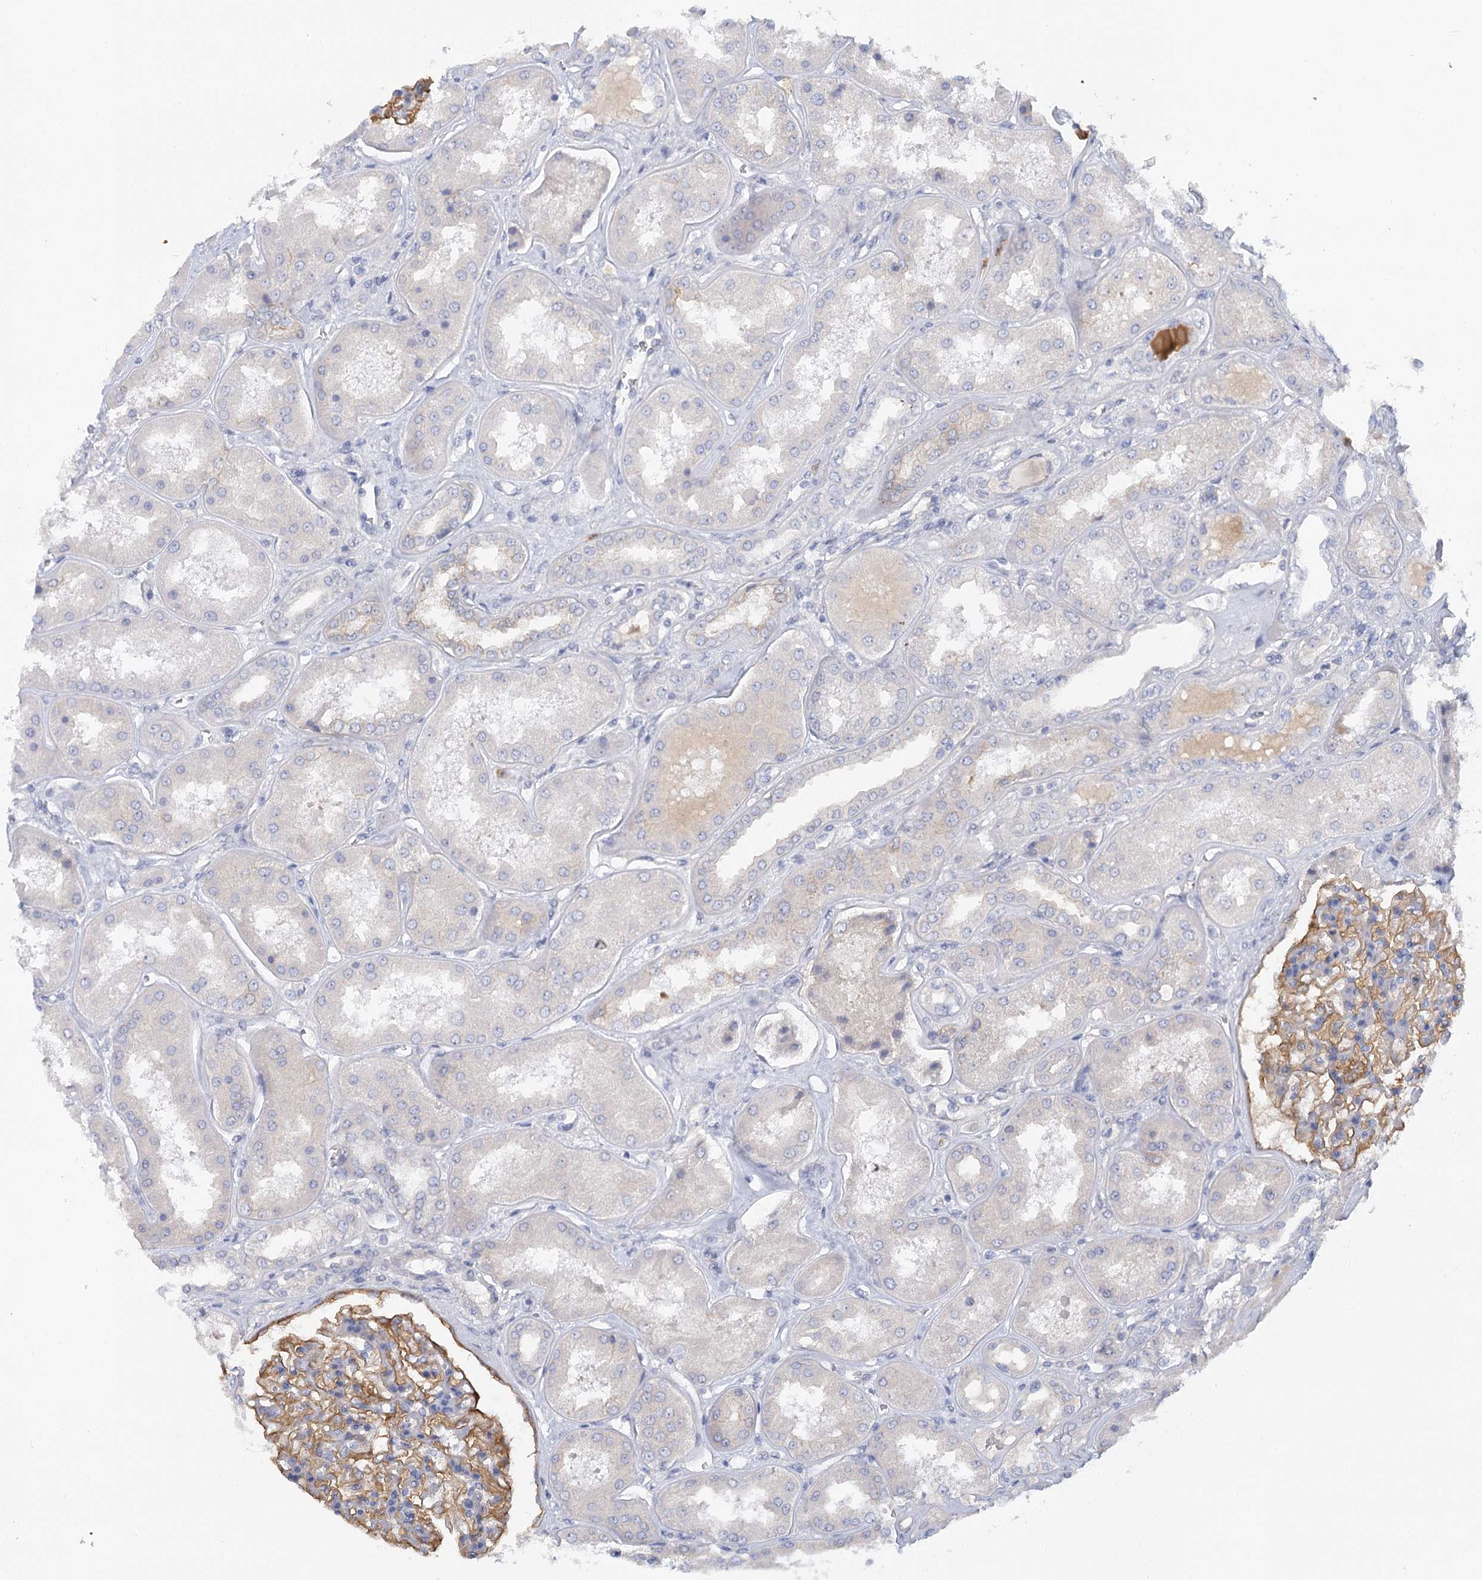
{"staining": {"intensity": "strong", "quantity": "25%-75%", "location": "cytoplasmic/membranous"}, "tissue": "kidney", "cell_type": "Cells in glomeruli", "image_type": "normal", "snomed": [{"axis": "morphology", "description": "Normal tissue, NOS"}, {"axis": "topography", "description": "Kidney"}], "caption": "Immunohistochemical staining of normal human kidney exhibits strong cytoplasmic/membranous protein expression in approximately 25%-75% of cells in glomeruli. (Stains: DAB (3,3'-diaminobenzidine) in brown, nuclei in blue, Microscopy: brightfield microscopy at high magnification).", "gene": "EPB41L5", "patient": {"sex": "female", "age": 56}}